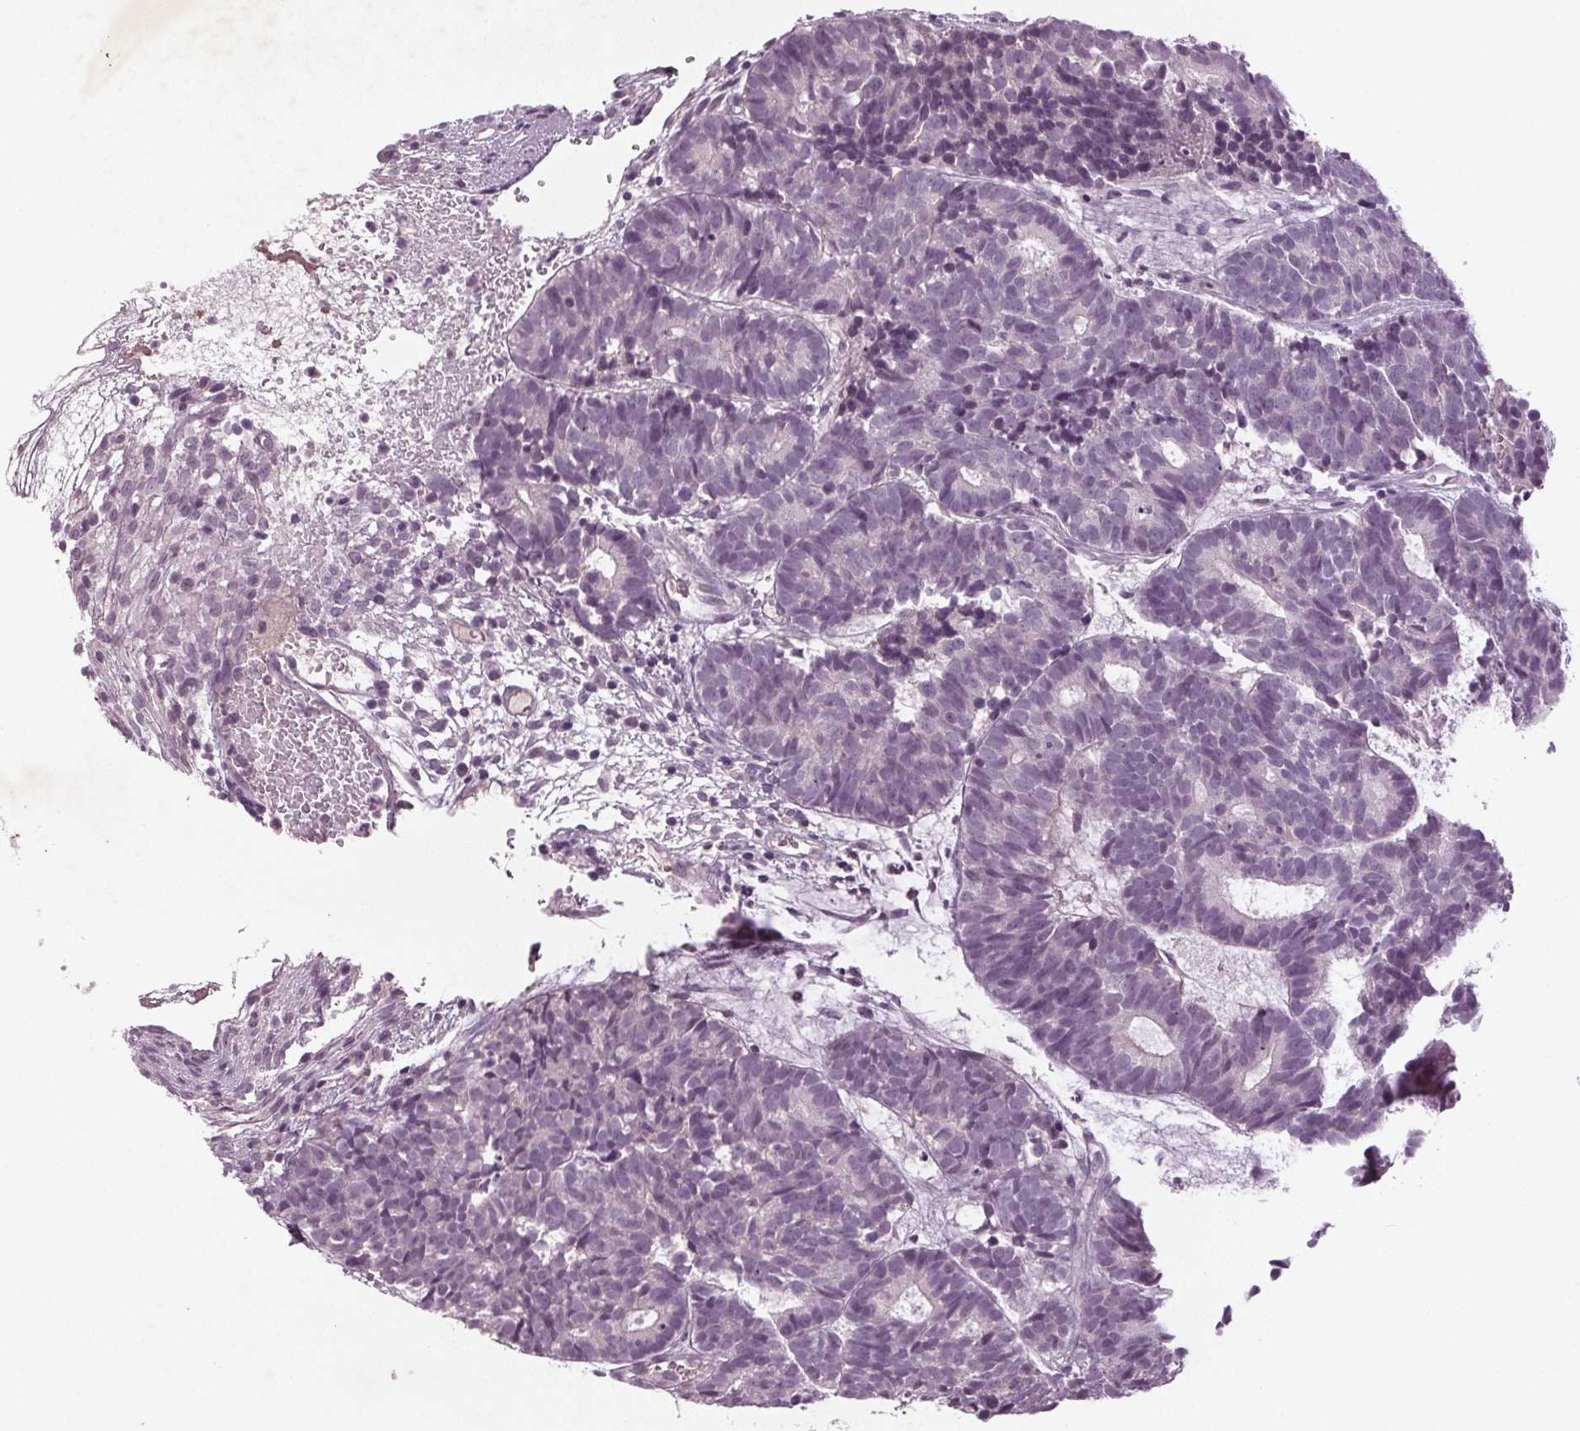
{"staining": {"intensity": "negative", "quantity": "none", "location": "none"}, "tissue": "head and neck cancer", "cell_type": "Tumor cells", "image_type": "cancer", "snomed": [{"axis": "morphology", "description": "Adenocarcinoma, NOS"}, {"axis": "topography", "description": "Head-Neck"}], "caption": "Immunohistochemistry micrograph of human head and neck cancer (adenocarcinoma) stained for a protein (brown), which demonstrates no expression in tumor cells.", "gene": "BHLHE22", "patient": {"sex": "female", "age": 81}}